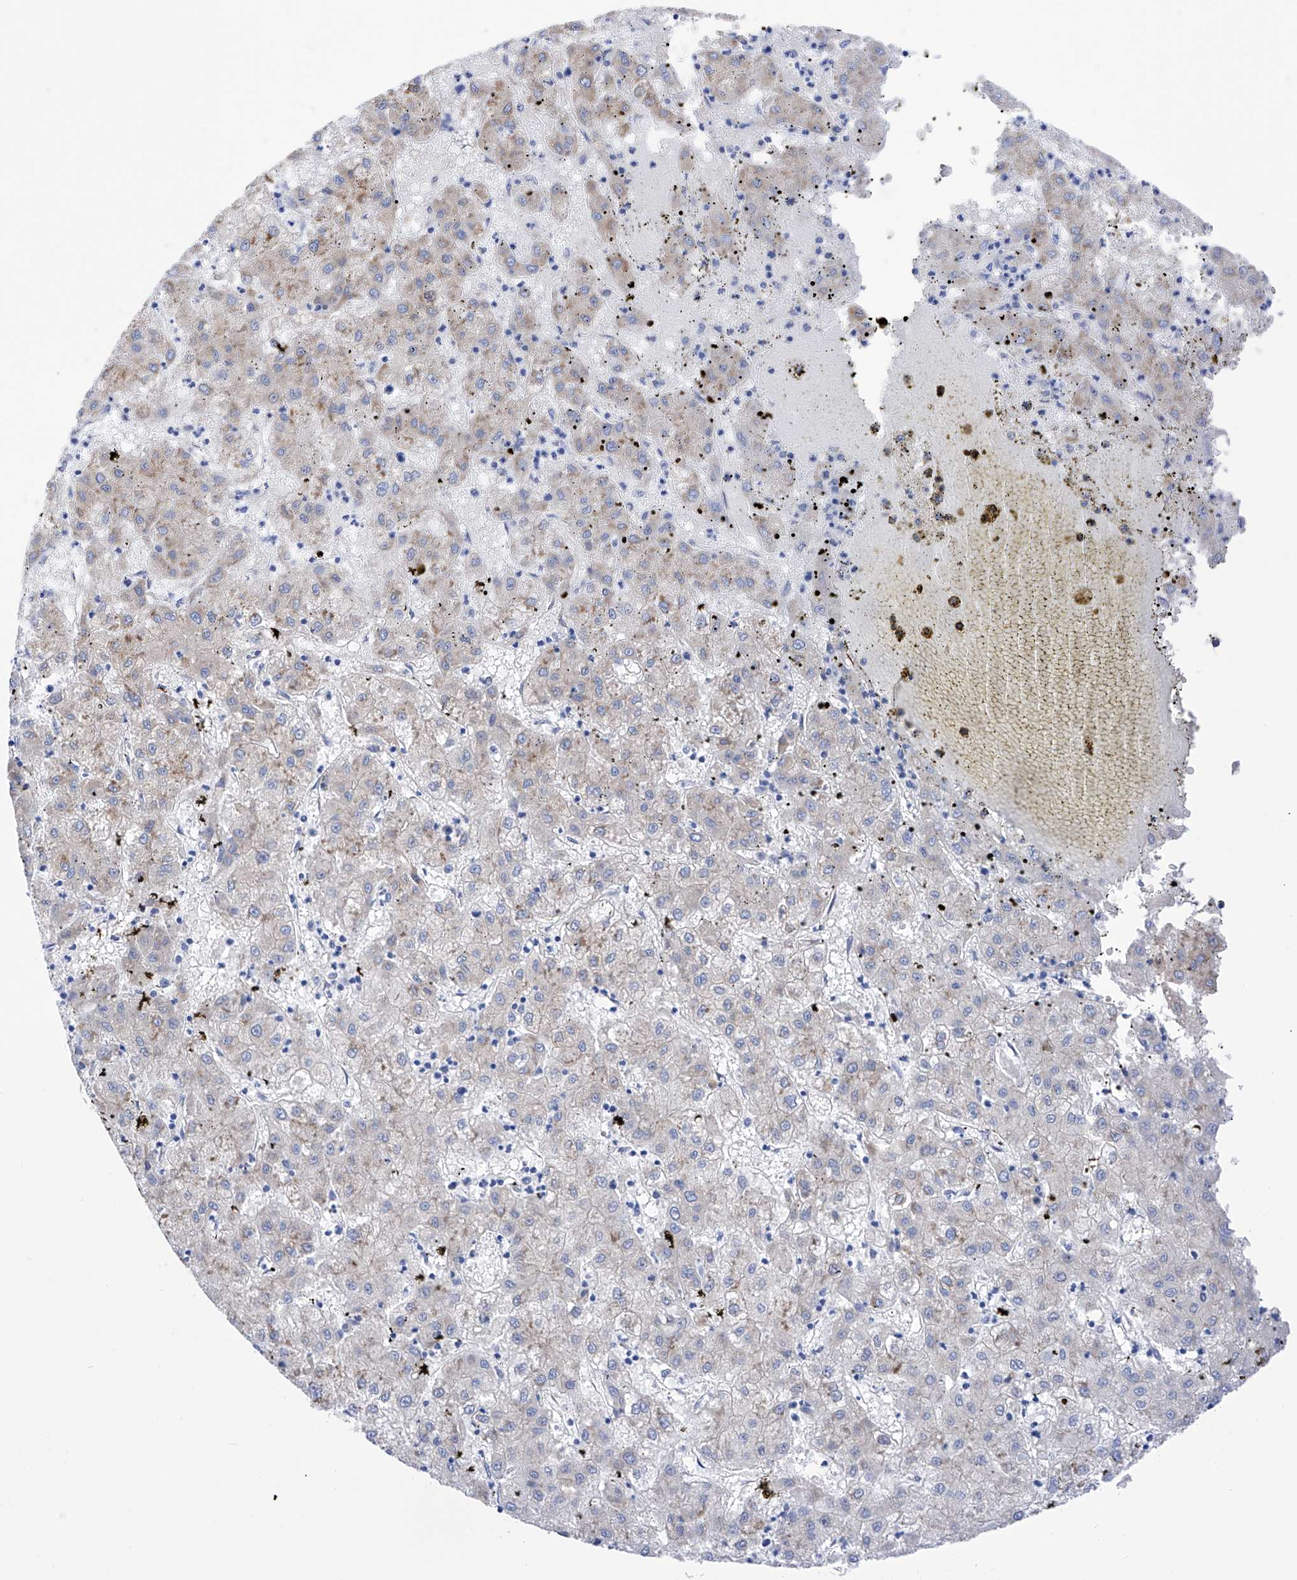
{"staining": {"intensity": "weak", "quantity": "<25%", "location": "cytoplasmic/membranous"}, "tissue": "liver cancer", "cell_type": "Tumor cells", "image_type": "cancer", "snomed": [{"axis": "morphology", "description": "Carcinoma, Hepatocellular, NOS"}, {"axis": "topography", "description": "Liver"}], "caption": "Immunohistochemical staining of human hepatocellular carcinoma (liver) demonstrates no significant expression in tumor cells.", "gene": "PDIA5", "patient": {"sex": "male", "age": 72}}